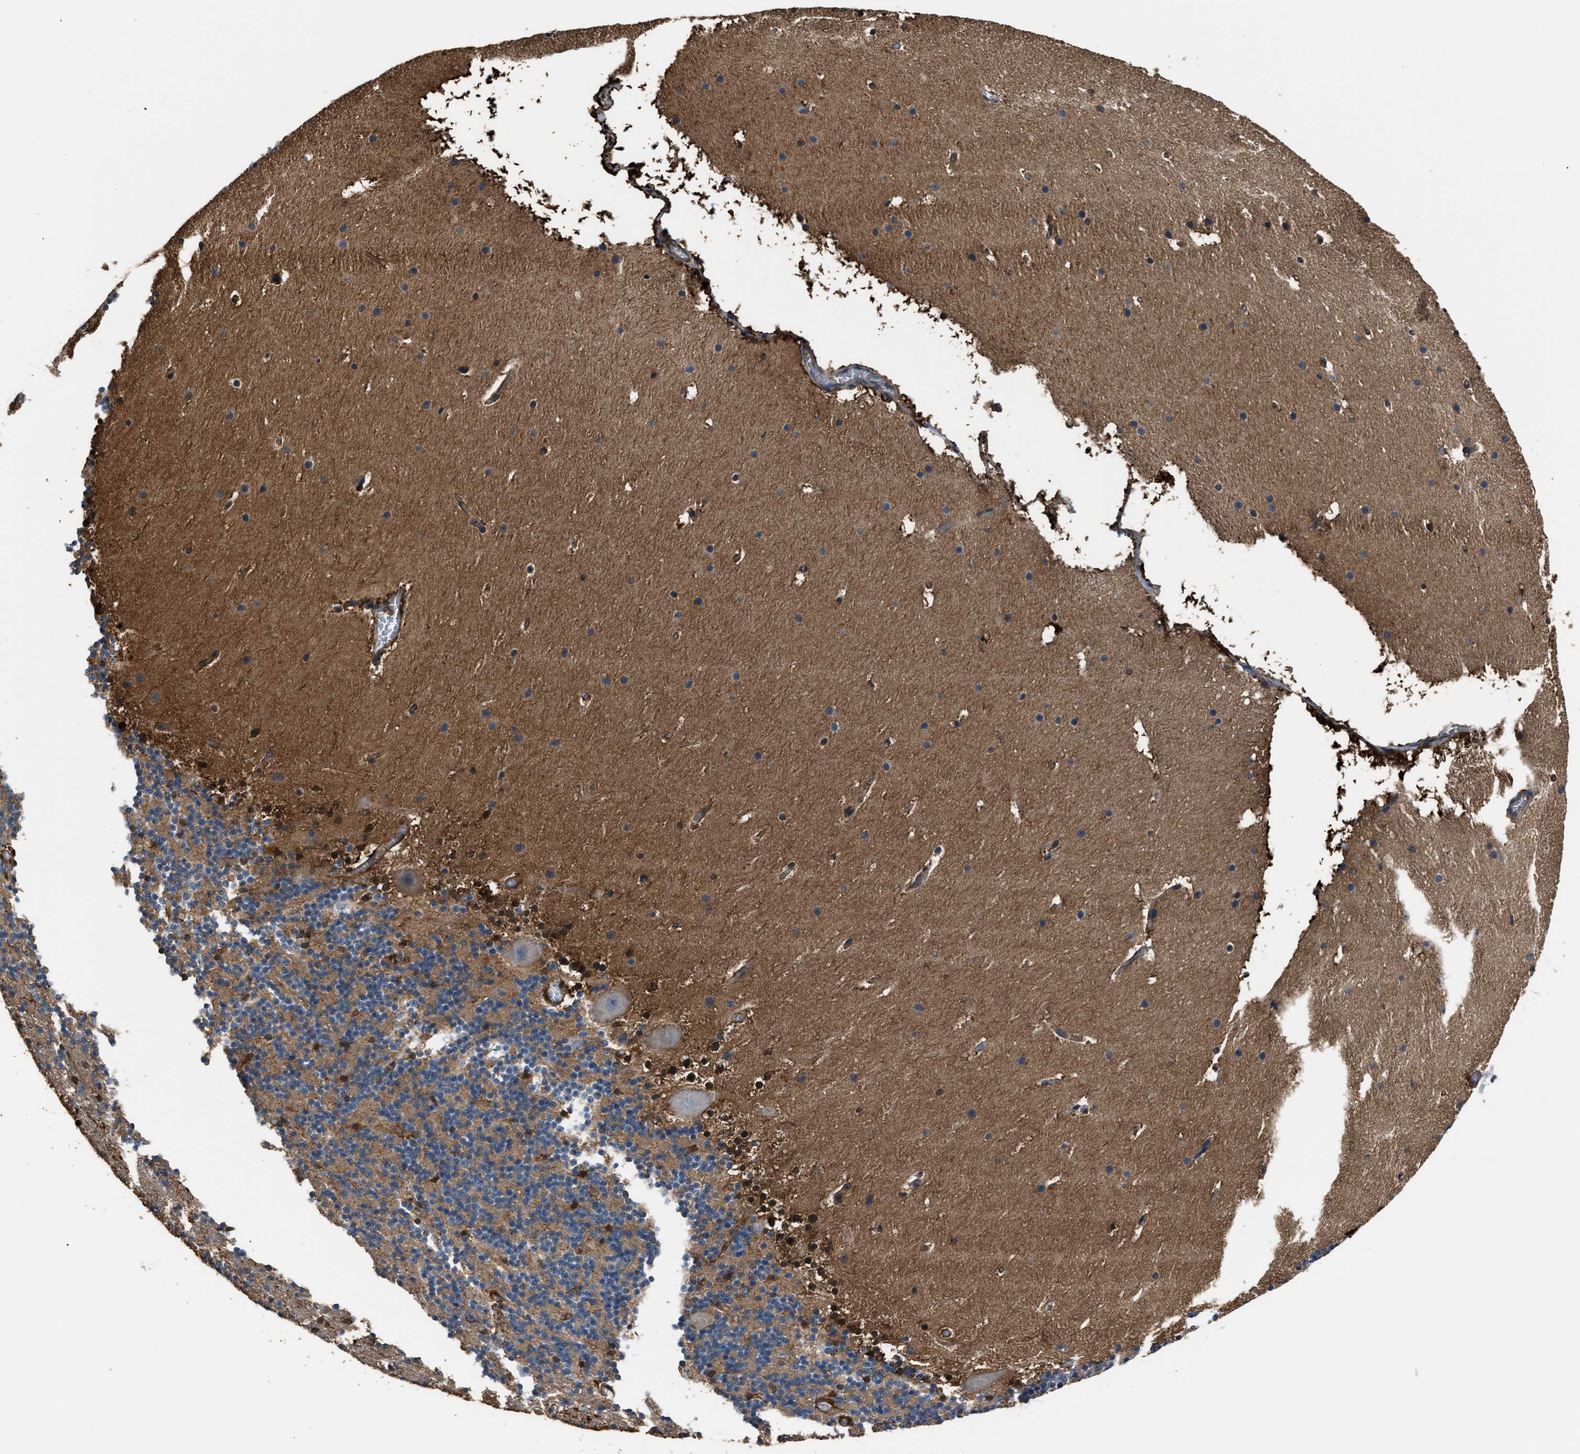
{"staining": {"intensity": "moderate", "quantity": "<25%", "location": "cytoplasmic/membranous"}, "tissue": "cerebellum", "cell_type": "Cells in granular layer", "image_type": "normal", "snomed": [{"axis": "morphology", "description": "Normal tissue, NOS"}, {"axis": "topography", "description": "Cerebellum"}], "caption": "IHC of unremarkable human cerebellum displays low levels of moderate cytoplasmic/membranous expression in approximately <25% of cells in granular layer.", "gene": "GSTP1", "patient": {"sex": "male", "age": 45}}